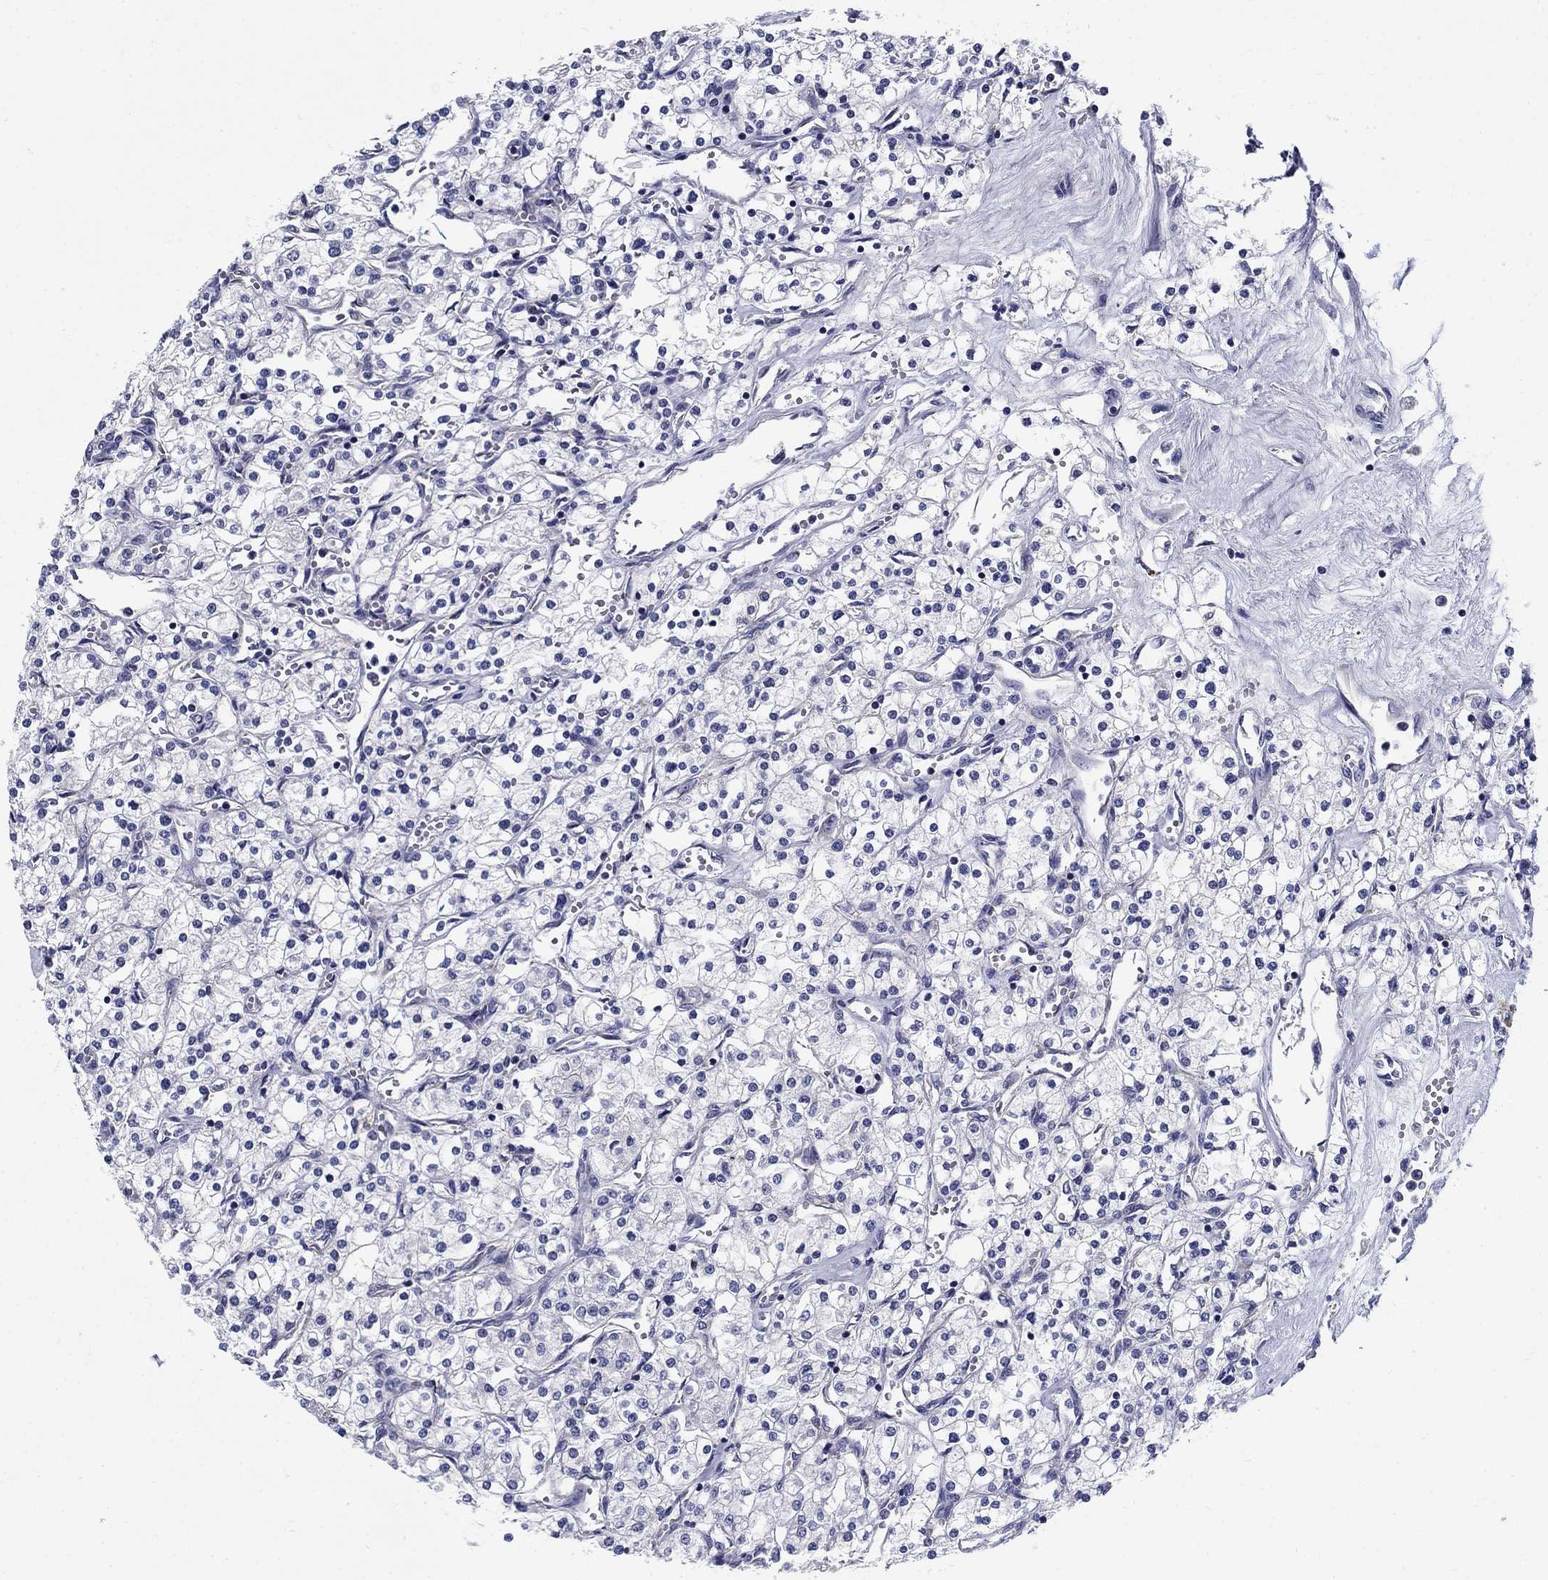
{"staining": {"intensity": "negative", "quantity": "none", "location": "none"}, "tissue": "renal cancer", "cell_type": "Tumor cells", "image_type": "cancer", "snomed": [{"axis": "morphology", "description": "Adenocarcinoma, NOS"}, {"axis": "topography", "description": "Kidney"}], "caption": "A histopathology image of human renal cancer is negative for staining in tumor cells. (Brightfield microscopy of DAB (3,3'-diaminobenzidine) immunohistochemistry at high magnification).", "gene": "UPB1", "patient": {"sex": "male", "age": 80}}